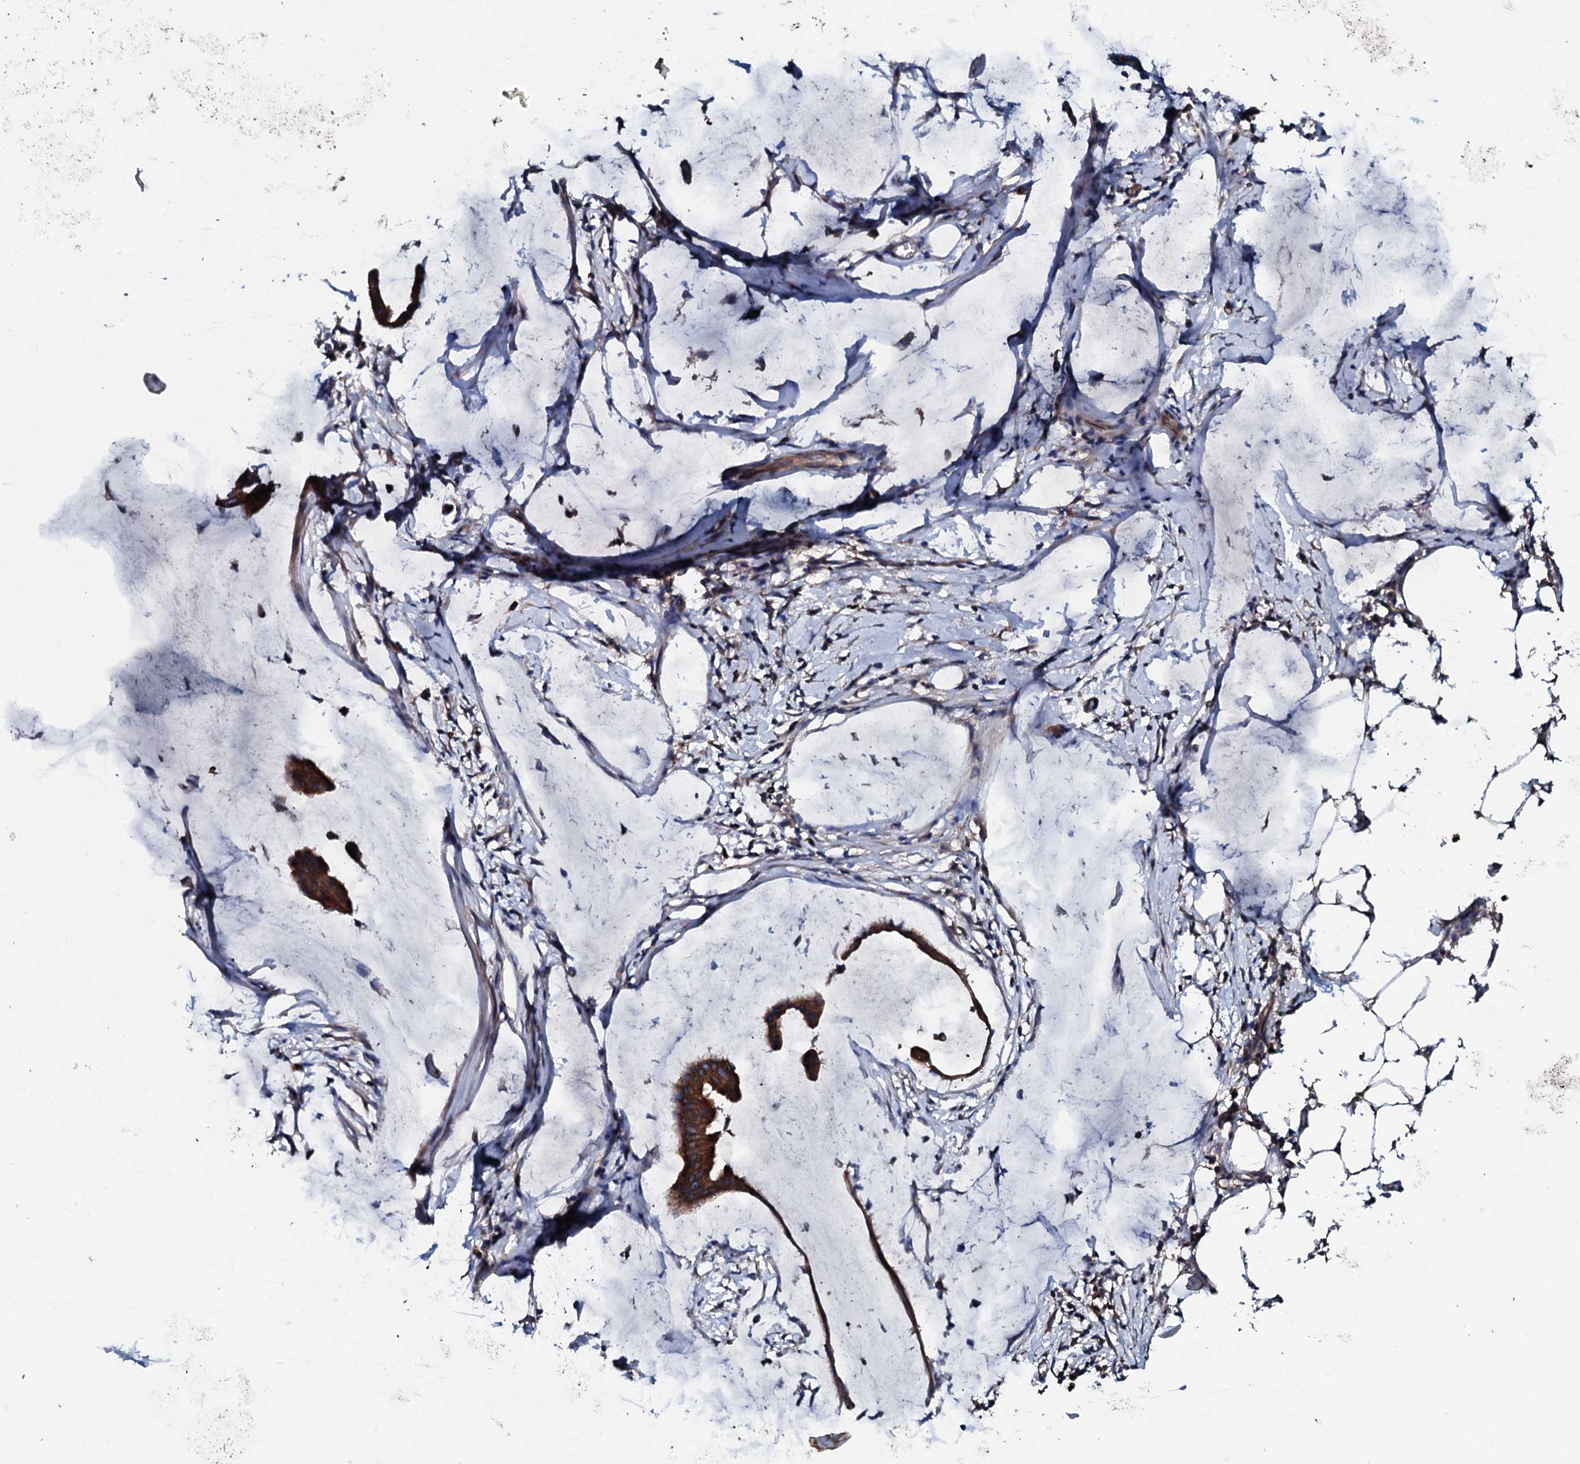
{"staining": {"intensity": "strong", "quantity": ">75%", "location": "cytoplasmic/membranous"}, "tissue": "ovarian cancer", "cell_type": "Tumor cells", "image_type": "cancer", "snomed": [{"axis": "morphology", "description": "Cystadenocarcinoma, mucinous, NOS"}, {"axis": "topography", "description": "Ovary"}], "caption": "This is an image of immunohistochemistry staining of ovarian cancer, which shows strong positivity in the cytoplasmic/membranous of tumor cells.", "gene": "NEK1", "patient": {"sex": "female", "age": 73}}